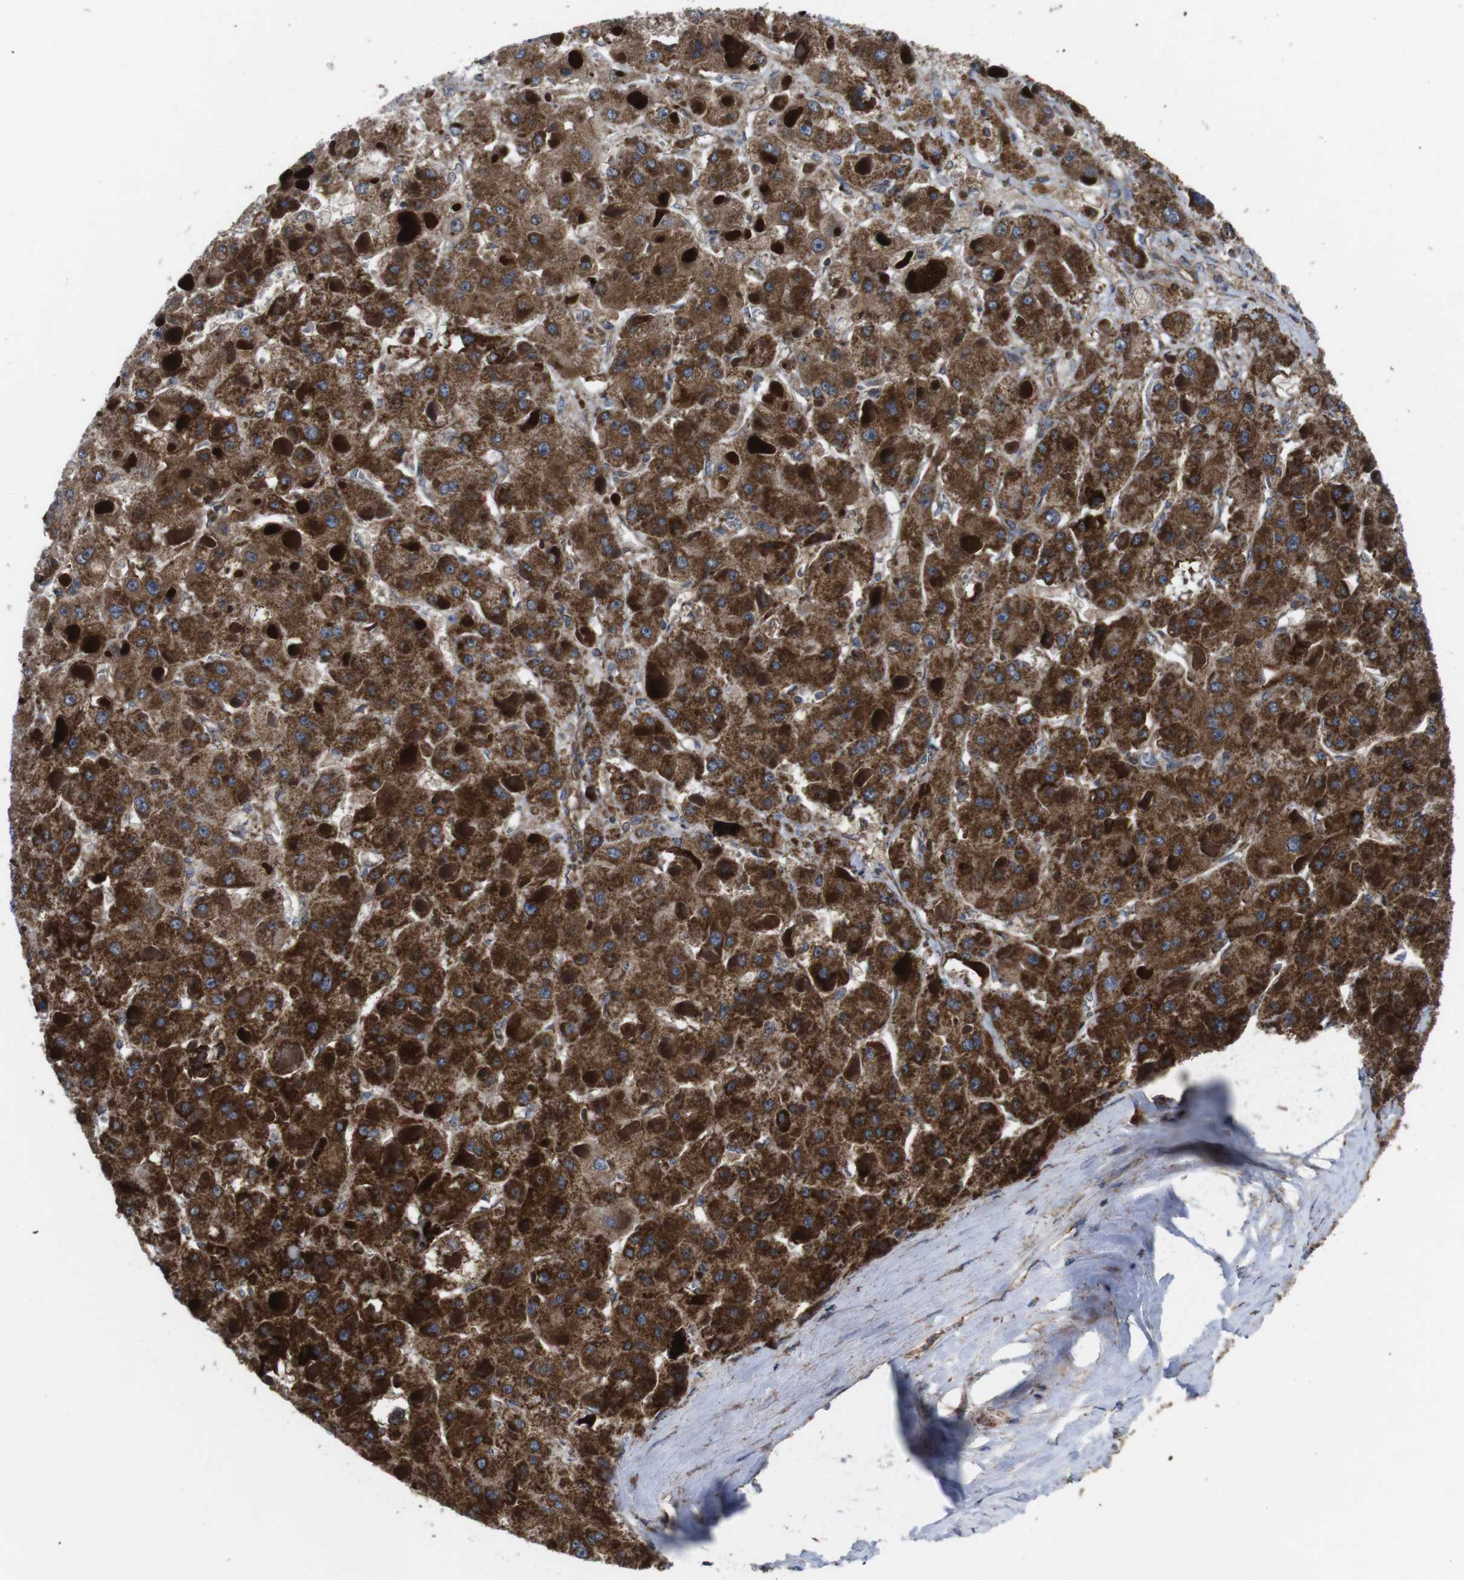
{"staining": {"intensity": "strong", "quantity": ">75%", "location": "cytoplasmic/membranous"}, "tissue": "liver cancer", "cell_type": "Tumor cells", "image_type": "cancer", "snomed": [{"axis": "morphology", "description": "Carcinoma, Hepatocellular, NOS"}, {"axis": "topography", "description": "Liver"}], "caption": "Strong cytoplasmic/membranous protein positivity is seen in approximately >75% of tumor cells in hepatocellular carcinoma (liver).", "gene": "HK1", "patient": {"sex": "female", "age": 73}}